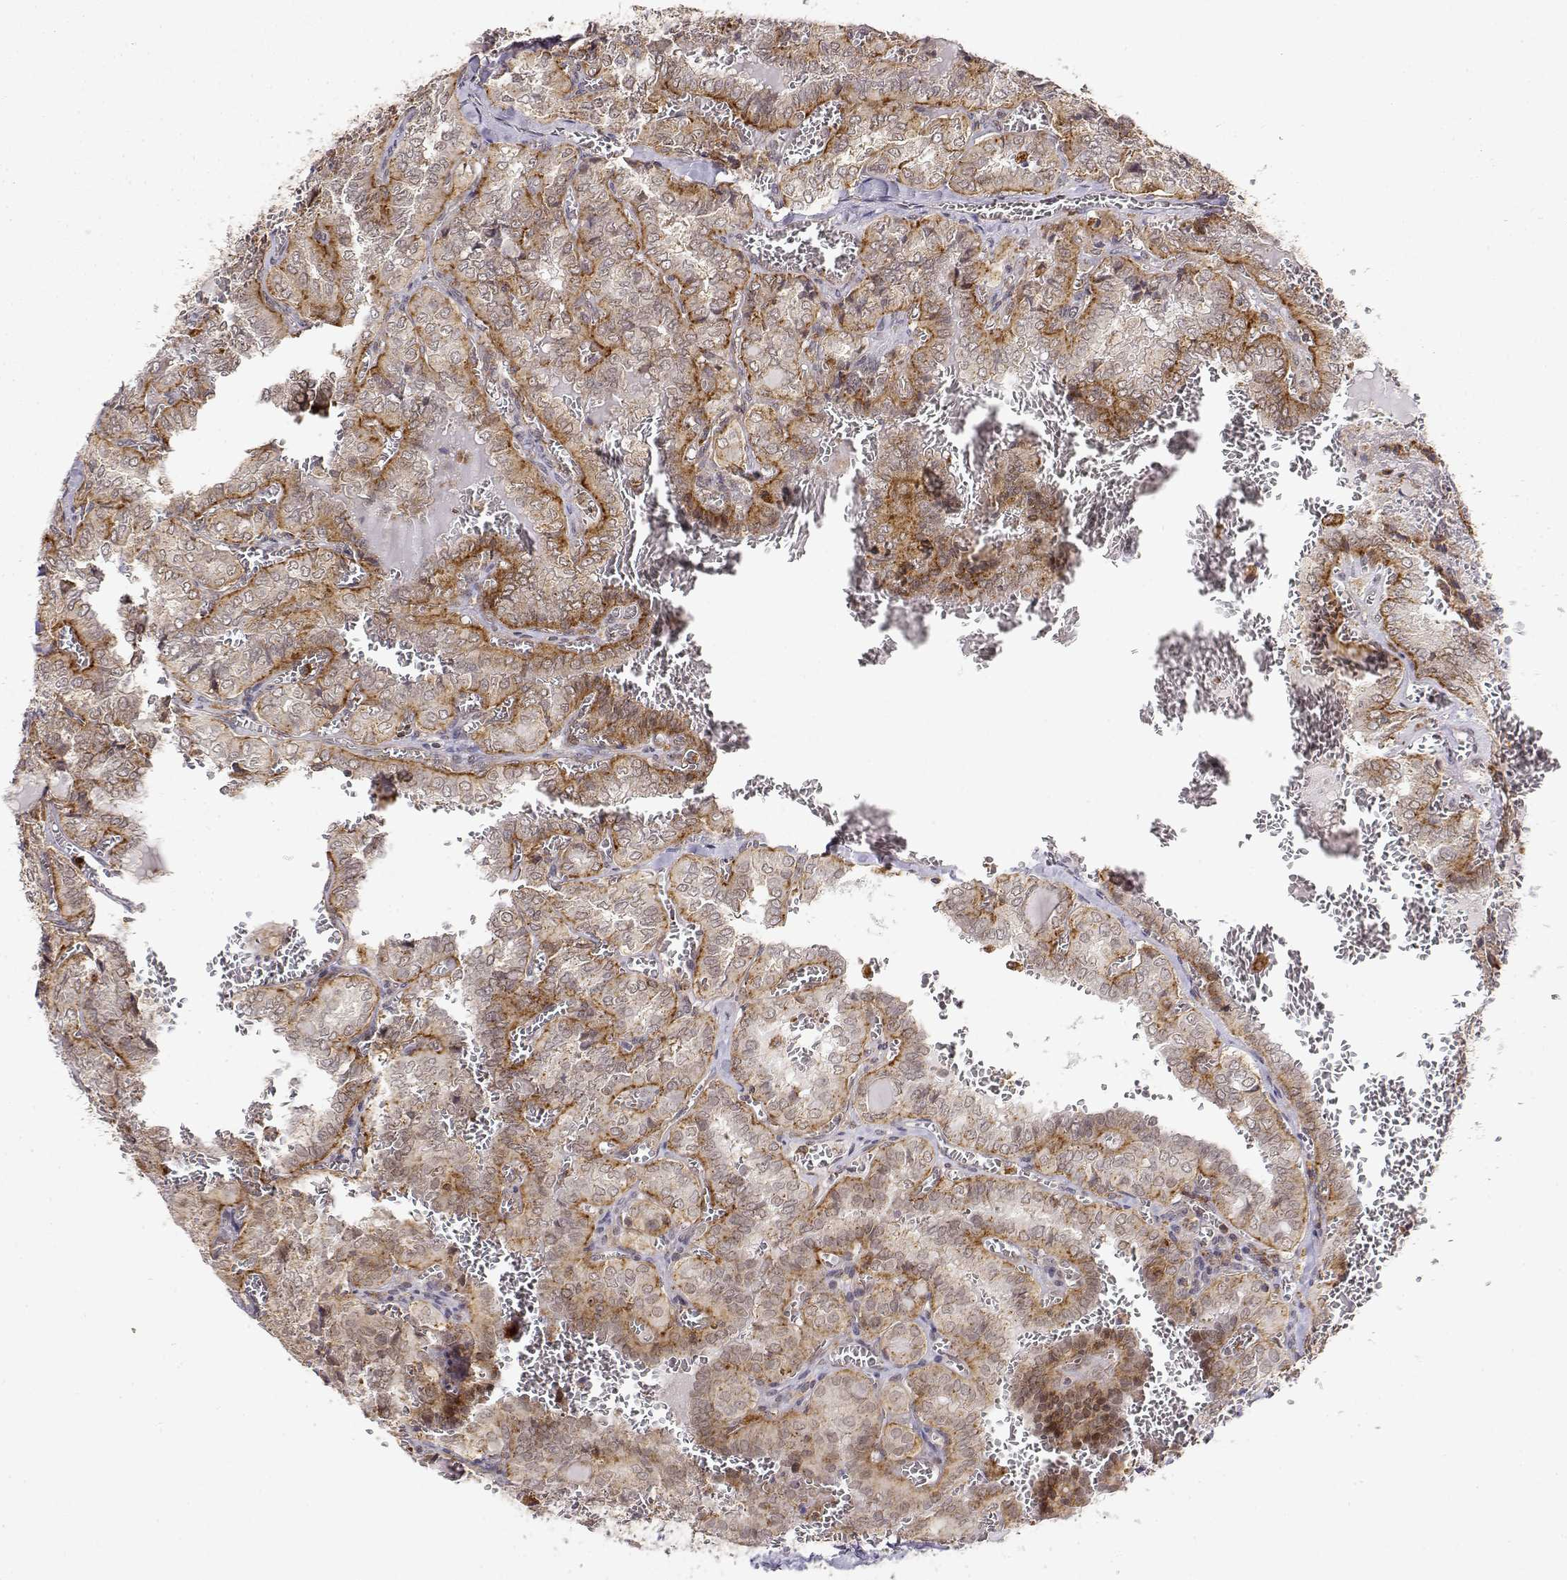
{"staining": {"intensity": "moderate", "quantity": ">75%", "location": "cytoplasmic/membranous"}, "tissue": "thyroid cancer", "cell_type": "Tumor cells", "image_type": "cancer", "snomed": [{"axis": "morphology", "description": "Papillary adenocarcinoma, NOS"}, {"axis": "topography", "description": "Thyroid gland"}], "caption": "Immunohistochemical staining of human thyroid cancer displays moderate cytoplasmic/membranous protein positivity in about >75% of tumor cells.", "gene": "RNF13", "patient": {"sex": "female", "age": 41}}